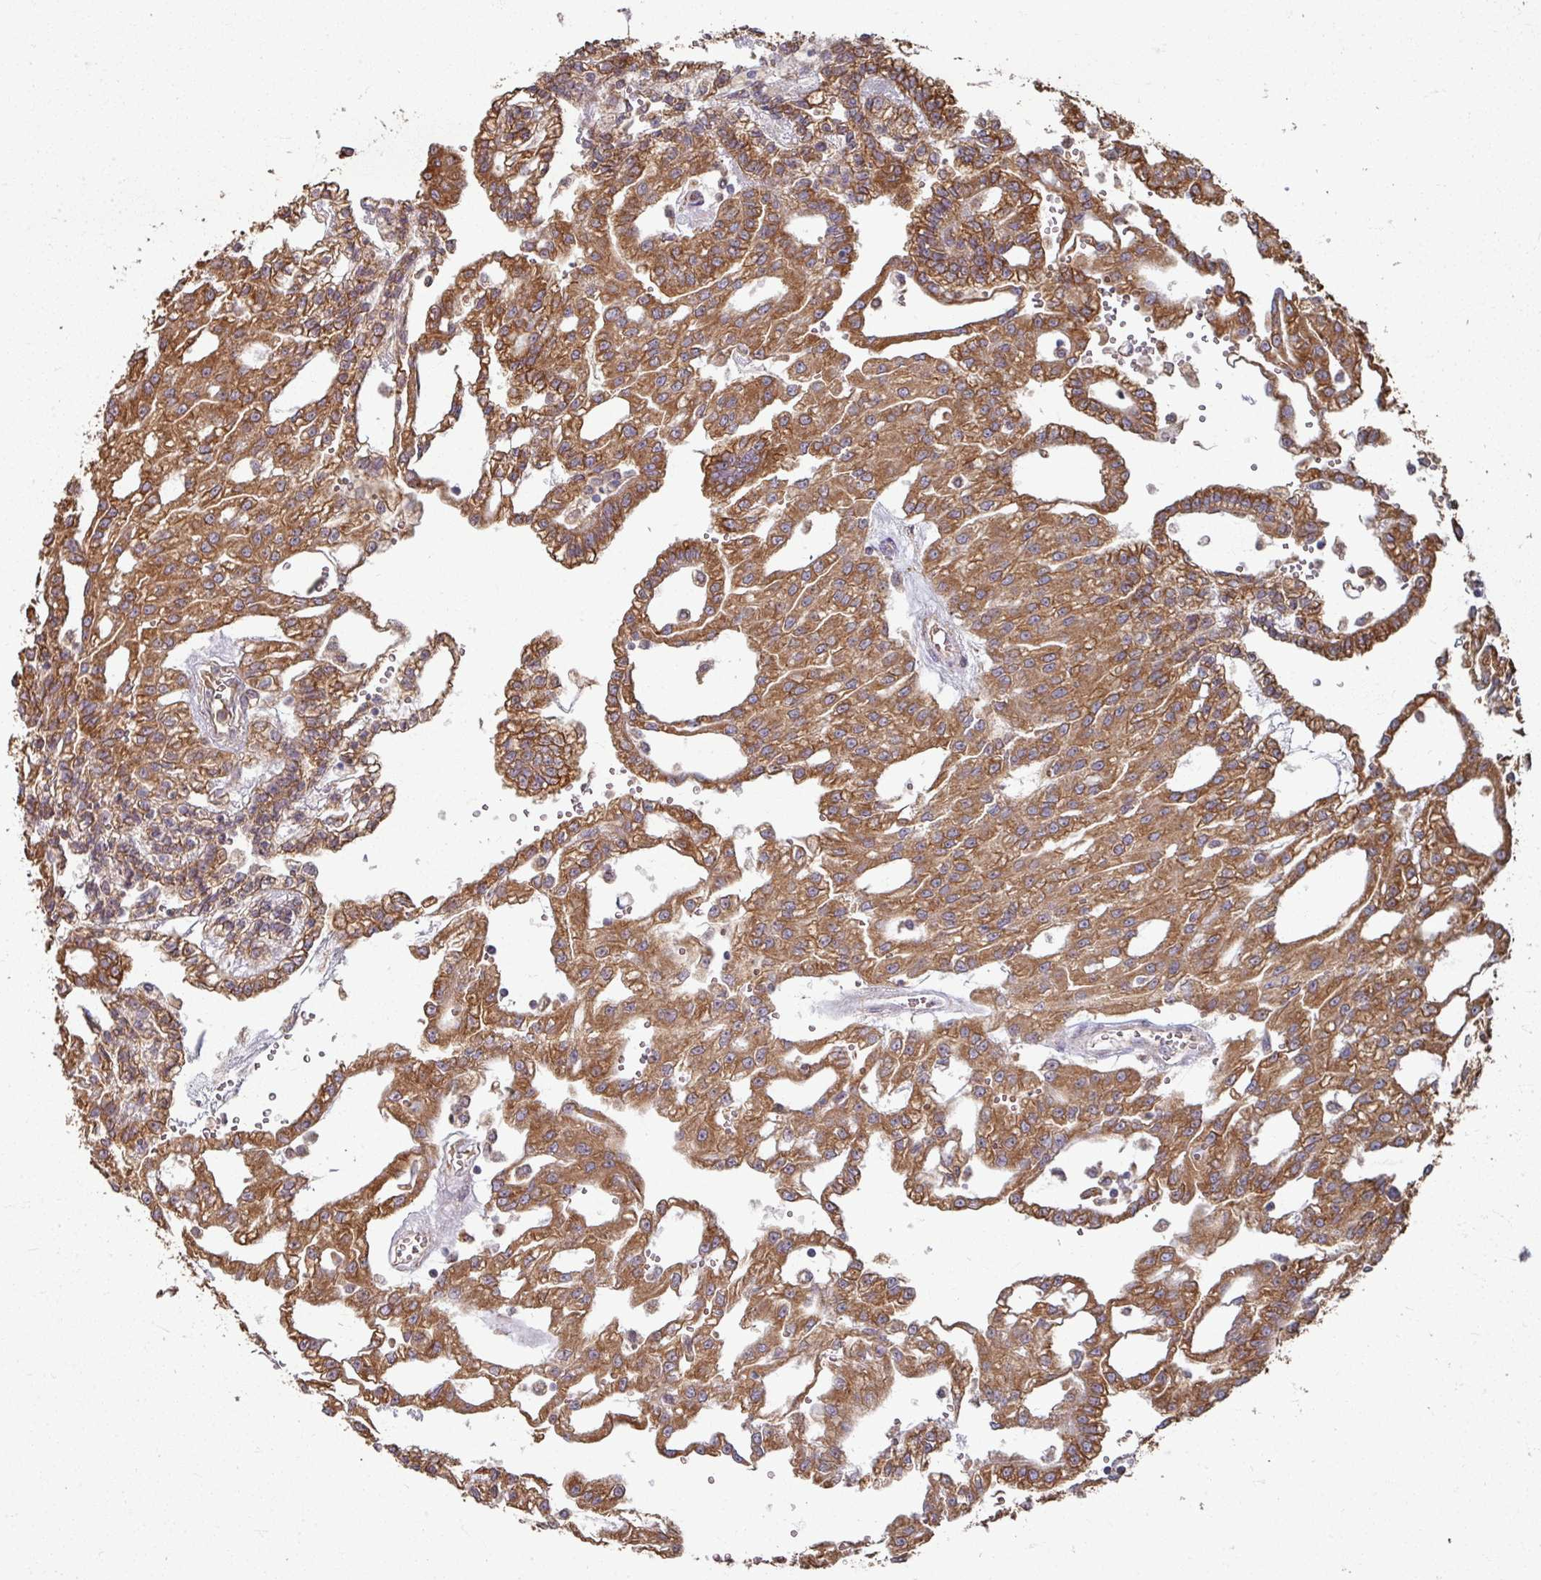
{"staining": {"intensity": "strong", "quantity": ">75%", "location": "cytoplasmic/membranous"}, "tissue": "renal cancer", "cell_type": "Tumor cells", "image_type": "cancer", "snomed": [{"axis": "morphology", "description": "Adenocarcinoma, NOS"}, {"axis": "topography", "description": "Kidney"}], "caption": "Brown immunohistochemical staining in human renal cancer (adenocarcinoma) demonstrates strong cytoplasmic/membranous staining in about >75% of tumor cells.", "gene": "CCDC68", "patient": {"sex": "male", "age": 63}}